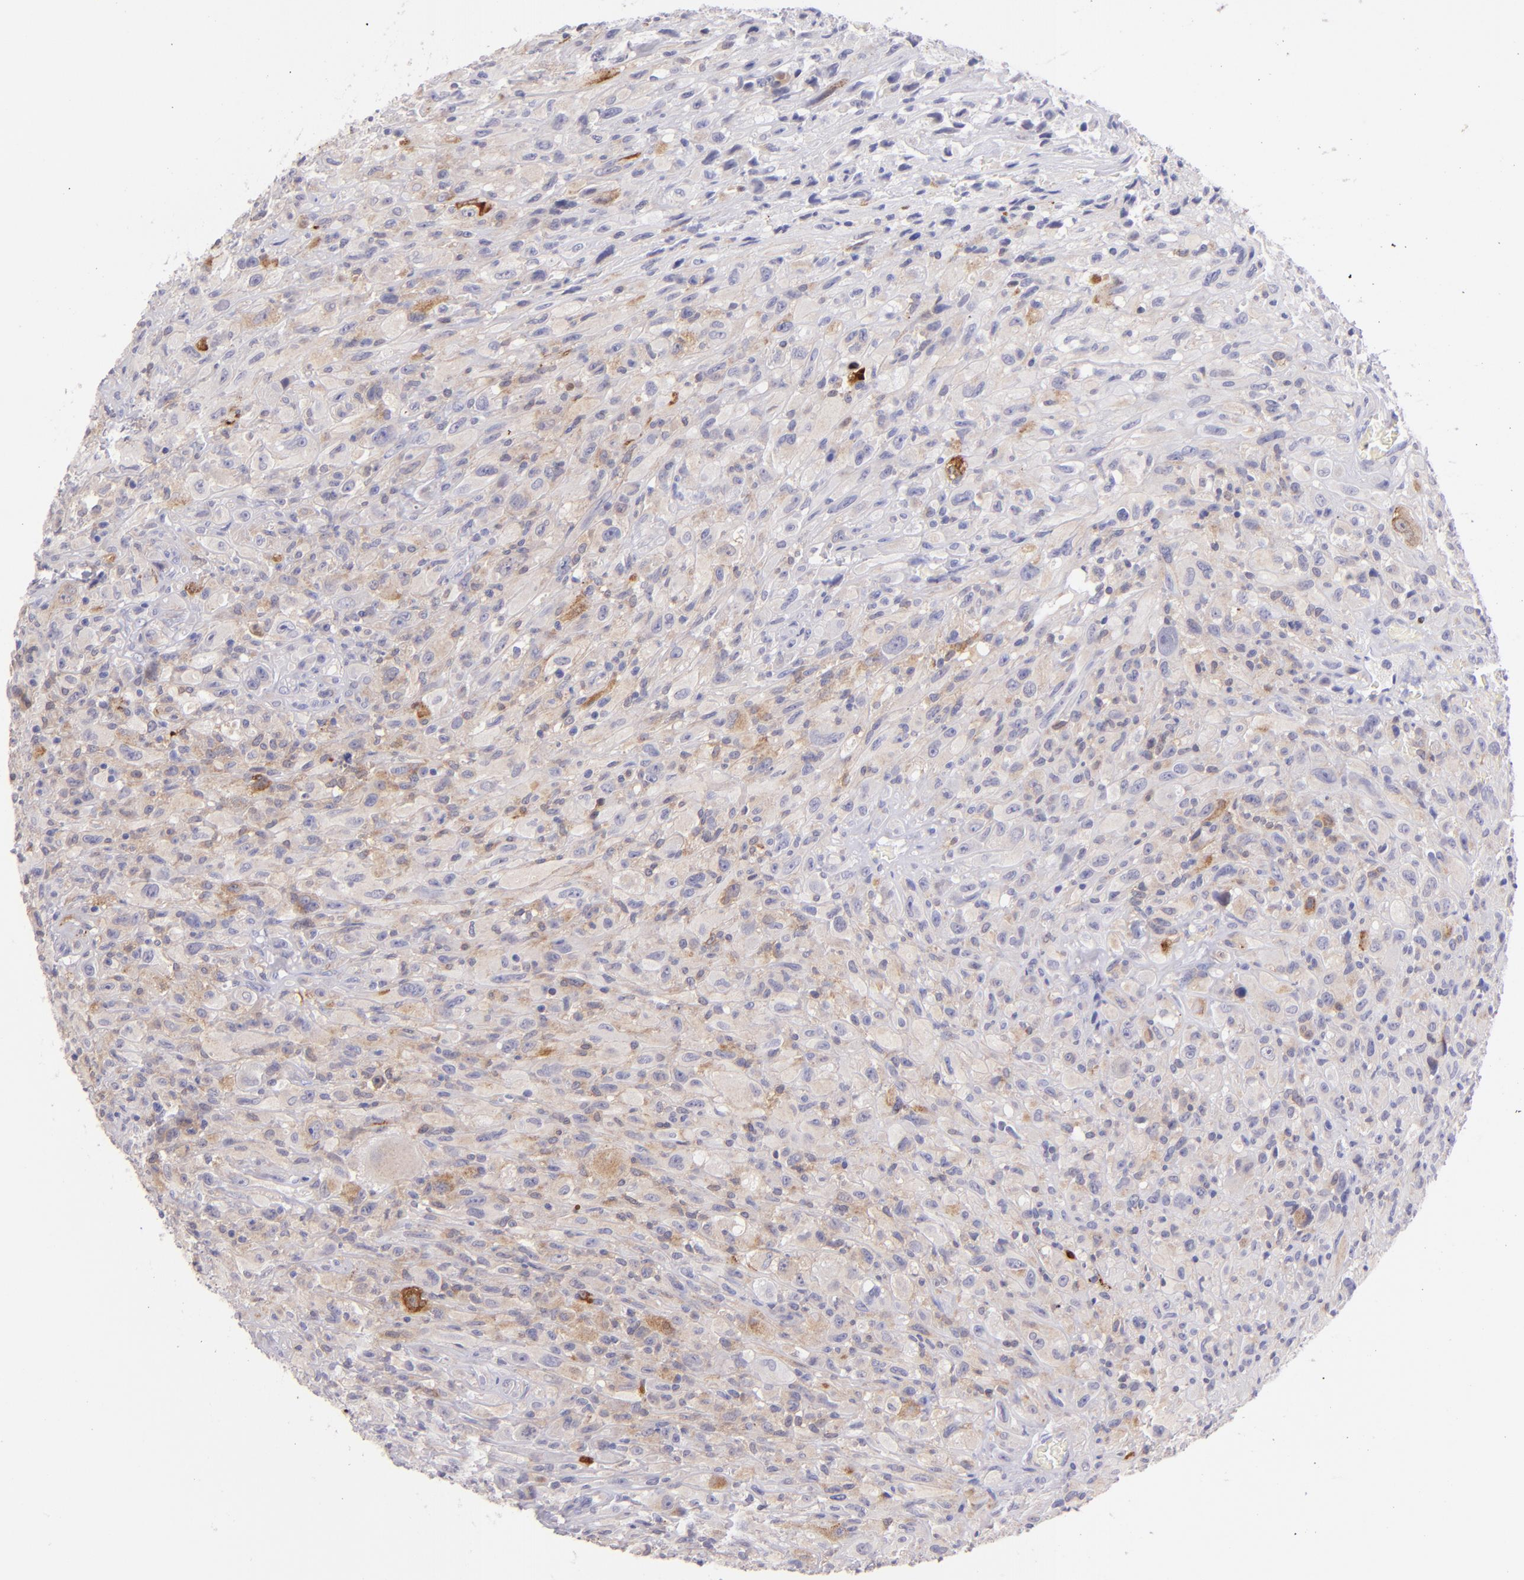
{"staining": {"intensity": "weak", "quantity": "25%-75%", "location": "cytoplasmic/membranous"}, "tissue": "glioma", "cell_type": "Tumor cells", "image_type": "cancer", "snomed": [{"axis": "morphology", "description": "Glioma, malignant, High grade"}, {"axis": "topography", "description": "Brain"}], "caption": "Human malignant glioma (high-grade) stained with a brown dye reveals weak cytoplasmic/membranous positive expression in approximately 25%-75% of tumor cells.", "gene": "SH2D4A", "patient": {"sex": "male", "age": 48}}